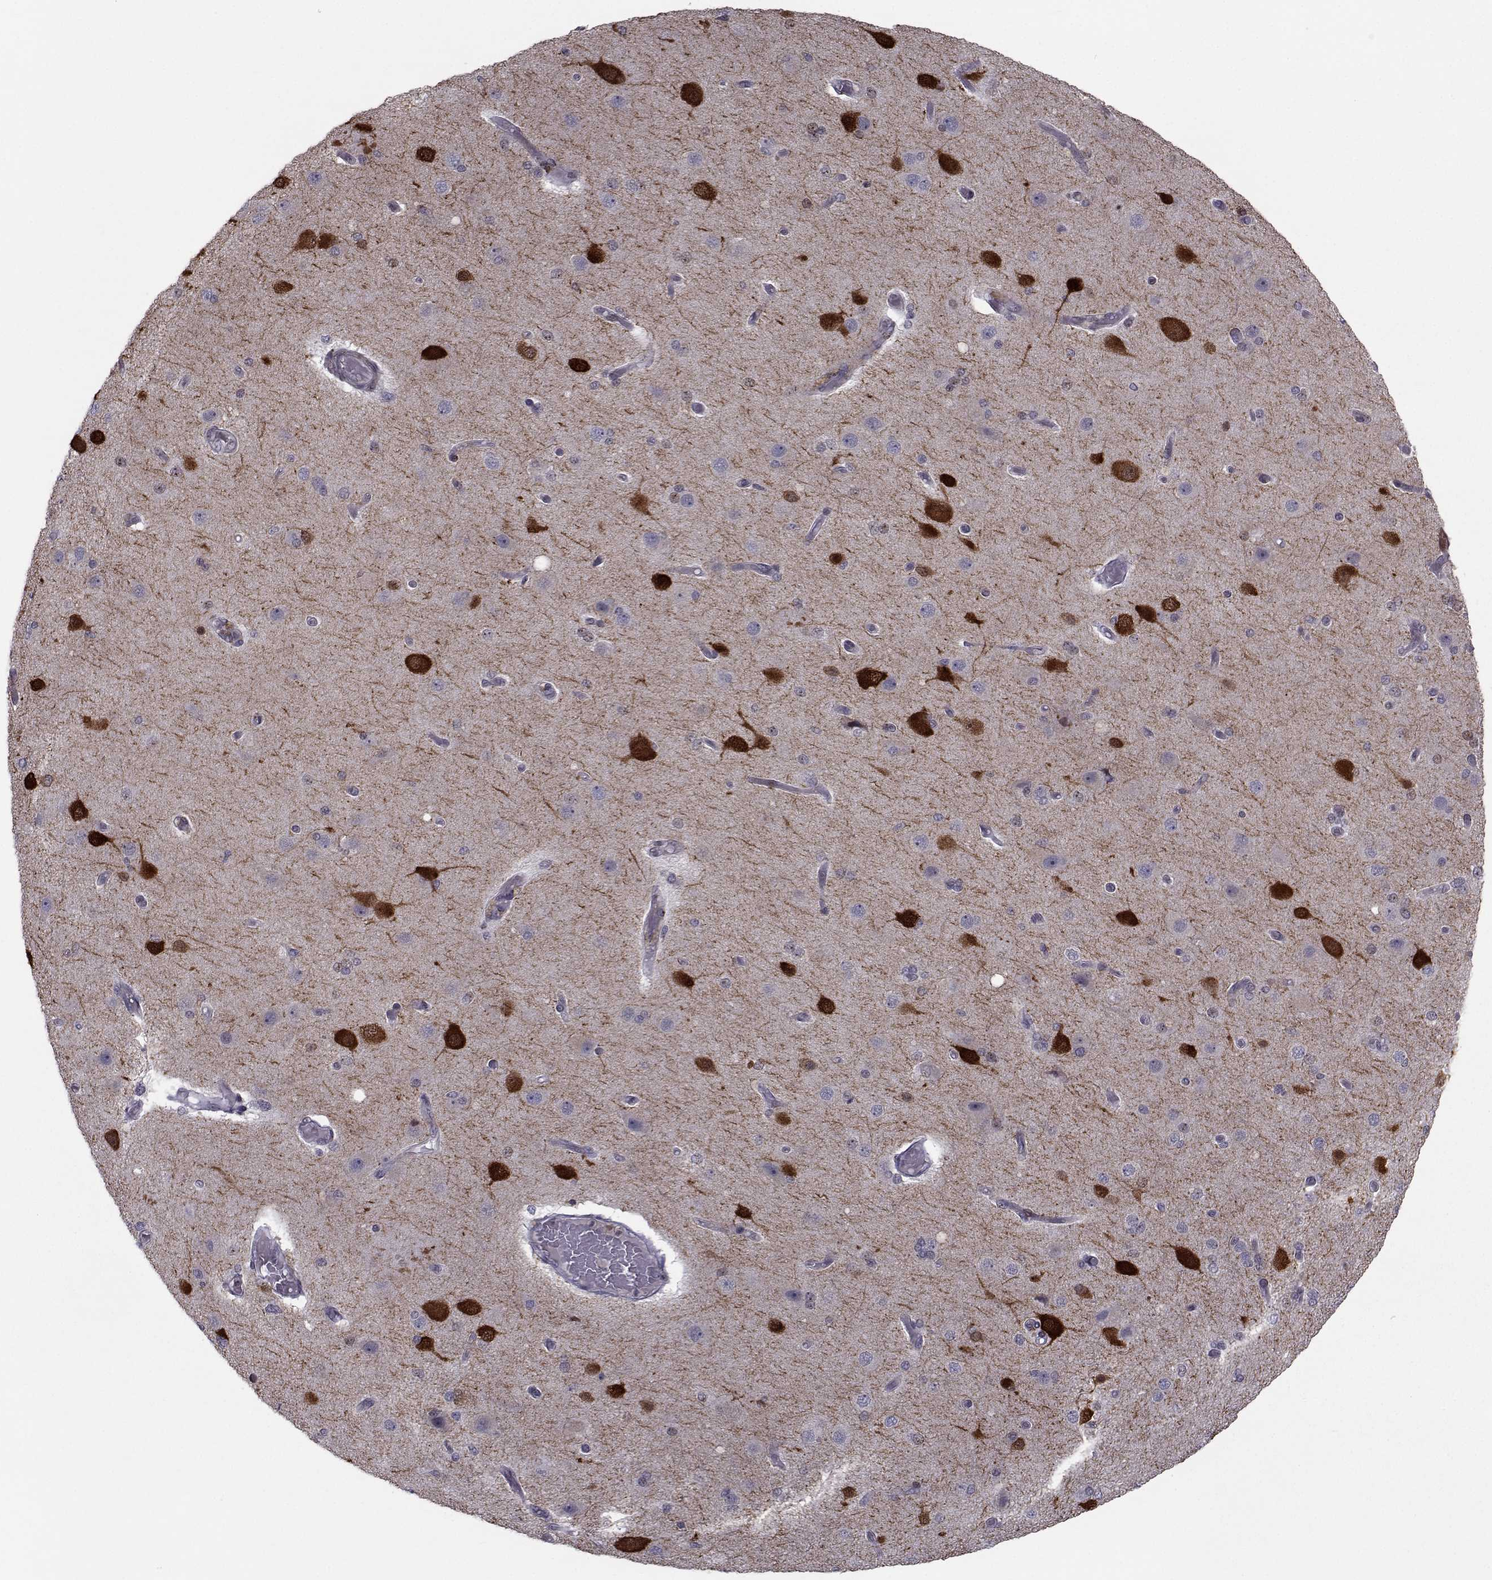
{"staining": {"intensity": "negative", "quantity": "none", "location": "none"}, "tissue": "cerebral cortex", "cell_type": "Endothelial cells", "image_type": "normal", "snomed": [{"axis": "morphology", "description": "Normal tissue, NOS"}, {"axis": "morphology", "description": "Glioma, malignant, High grade"}, {"axis": "topography", "description": "Cerebral cortex"}], "caption": "Immunohistochemistry (IHC) photomicrograph of normal cerebral cortex: human cerebral cortex stained with DAB (3,3'-diaminobenzidine) demonstrates no significant protein positivity in endothelial cells.", "gene": "PCP4L1", "patient": {"sex": "male", "age": 77}}